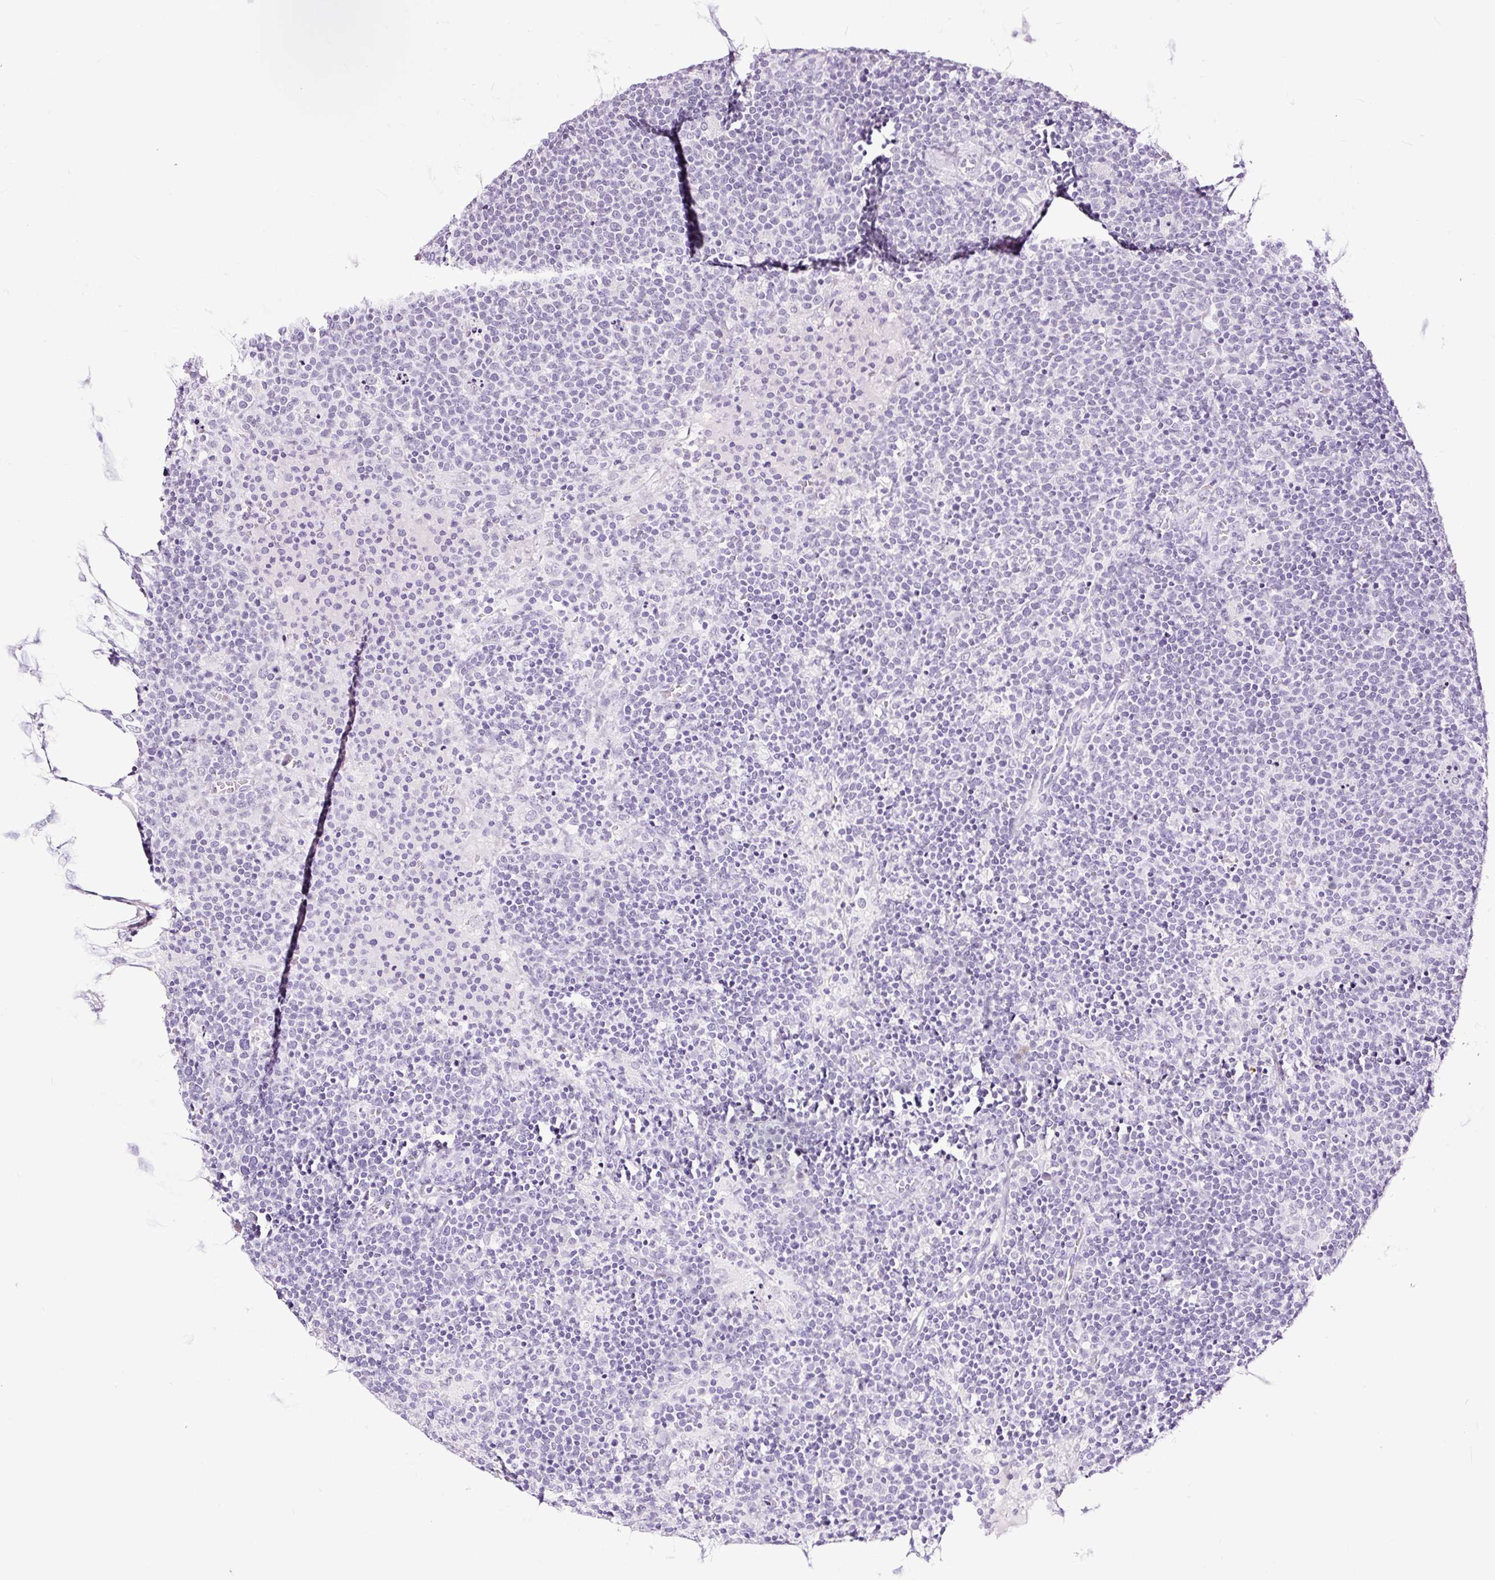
{"staining": {"intensity": "negative", "quantity": "none", "location": "none"}, "tissue": "lymphoma", "cell_type": "Tumor cells", "image_type": "cancer", "snomed": [{"axis": "morphology", "description": "Malignant lymphoma, non-Hodgkin's type, High grade"}, {"axis": "topography", "description": "Lymph node"}], "caption": "This image is of high-grade malignant lymphoma, non-Hodgkin's type stained with immunohistochemistry to label a protein in brown with the nuclei are counter-stained blue. There is no expression in tumor cells.", "gene": "NPHS2", "patient": {"sex": "male", "age": 61}}